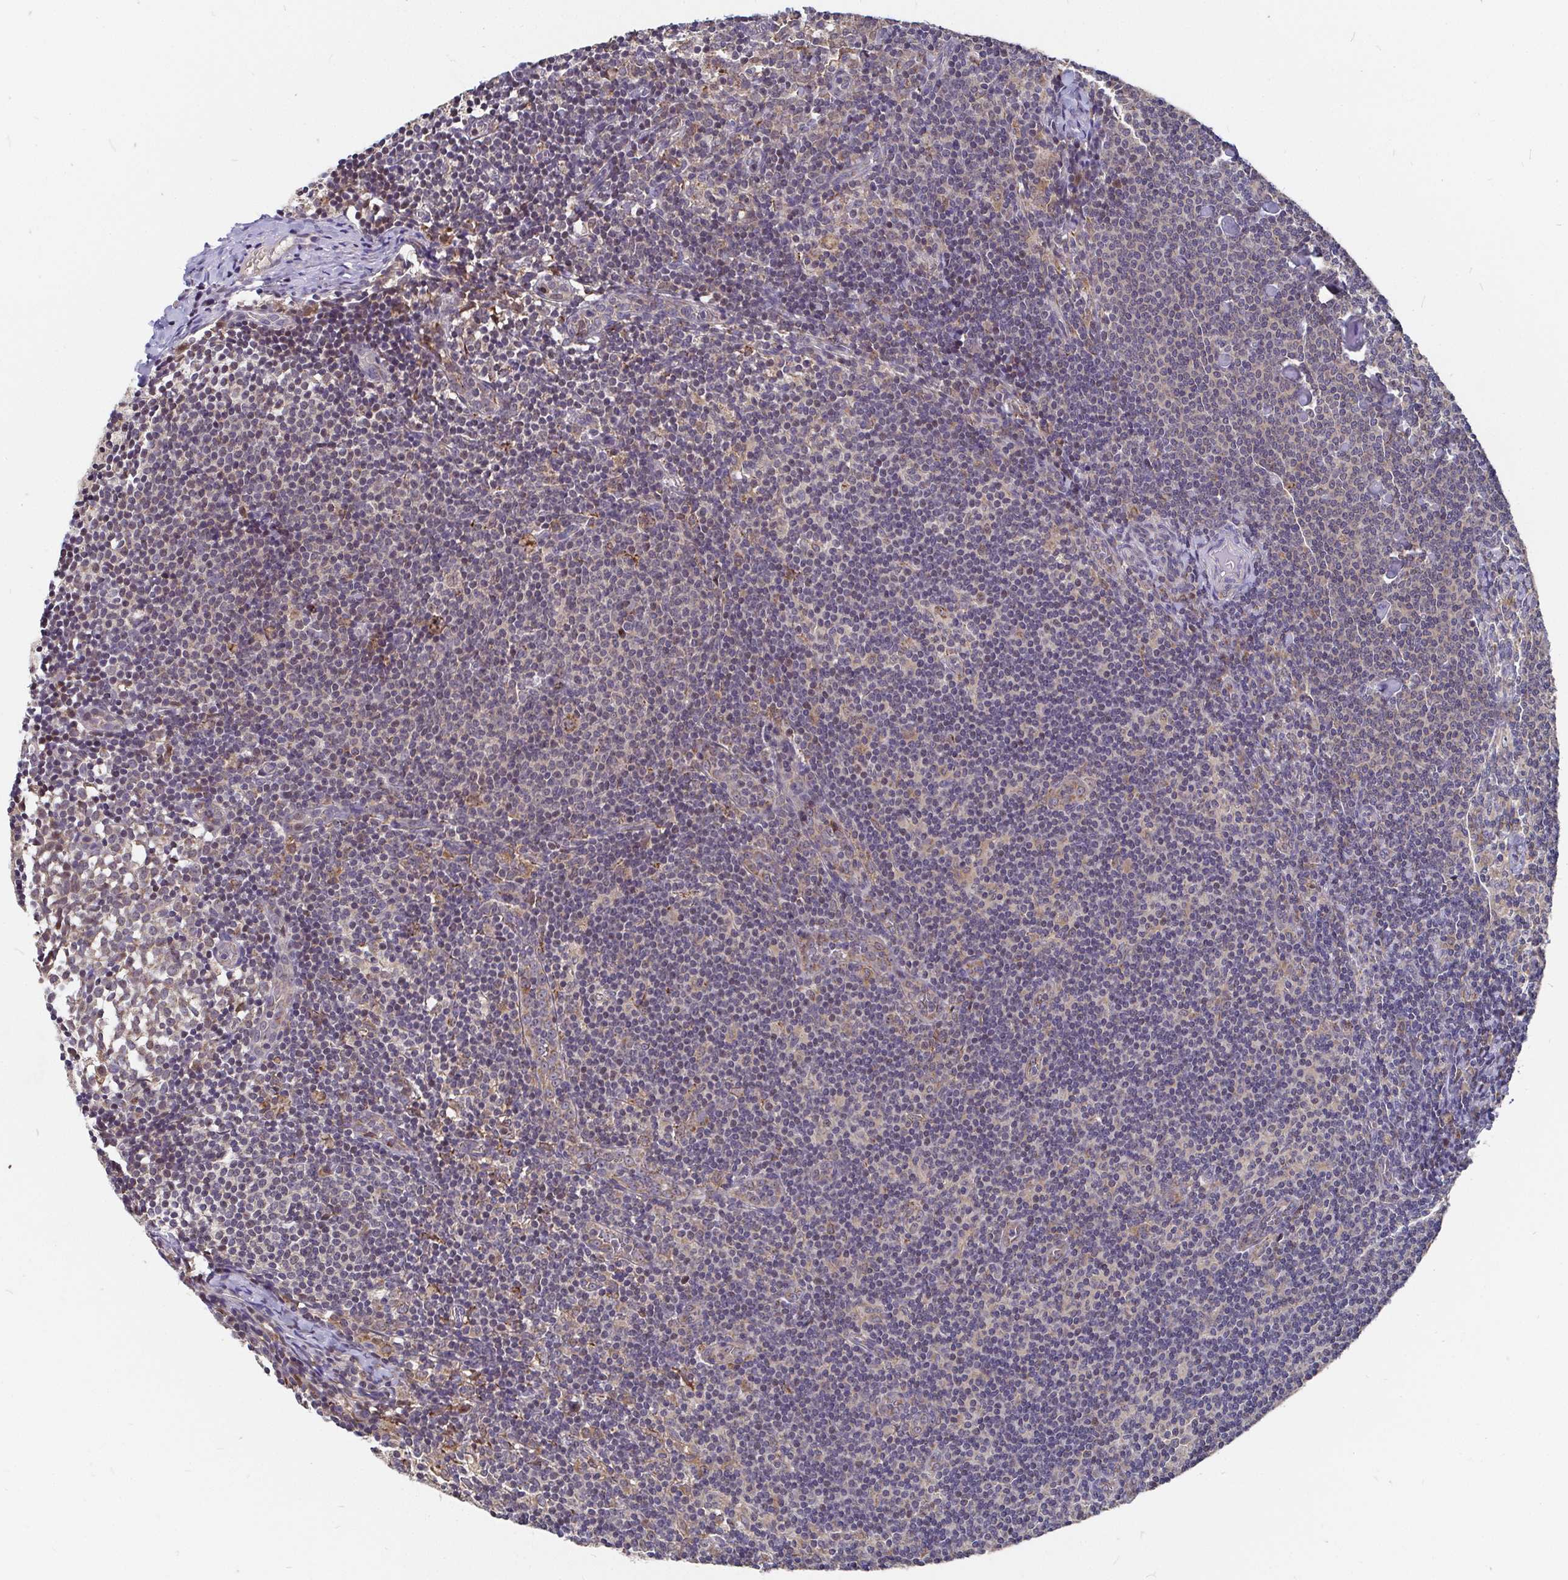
{"staining": {"intensity": "moderate", "quantity": "25%-75%", "location": "cytoplasmic/membranous"}, "tissue": "lymph node", "cell_type": "Germinal center cells", "image_type": "normal", "snomed": [{"axis": "morphology", "description": "Normal tissue, NOS"}, {"axis": "topography", "description": "Lymph node"}], "caption": "Protein positivity by immunohistochemistry (IHC) shows moderate cytoplasmic/membranous expression in approximately 25%-75% of germinal center cells in benign lymph node.", "gene": "PDF", "patient": {"sex": "female", "age": 41}}